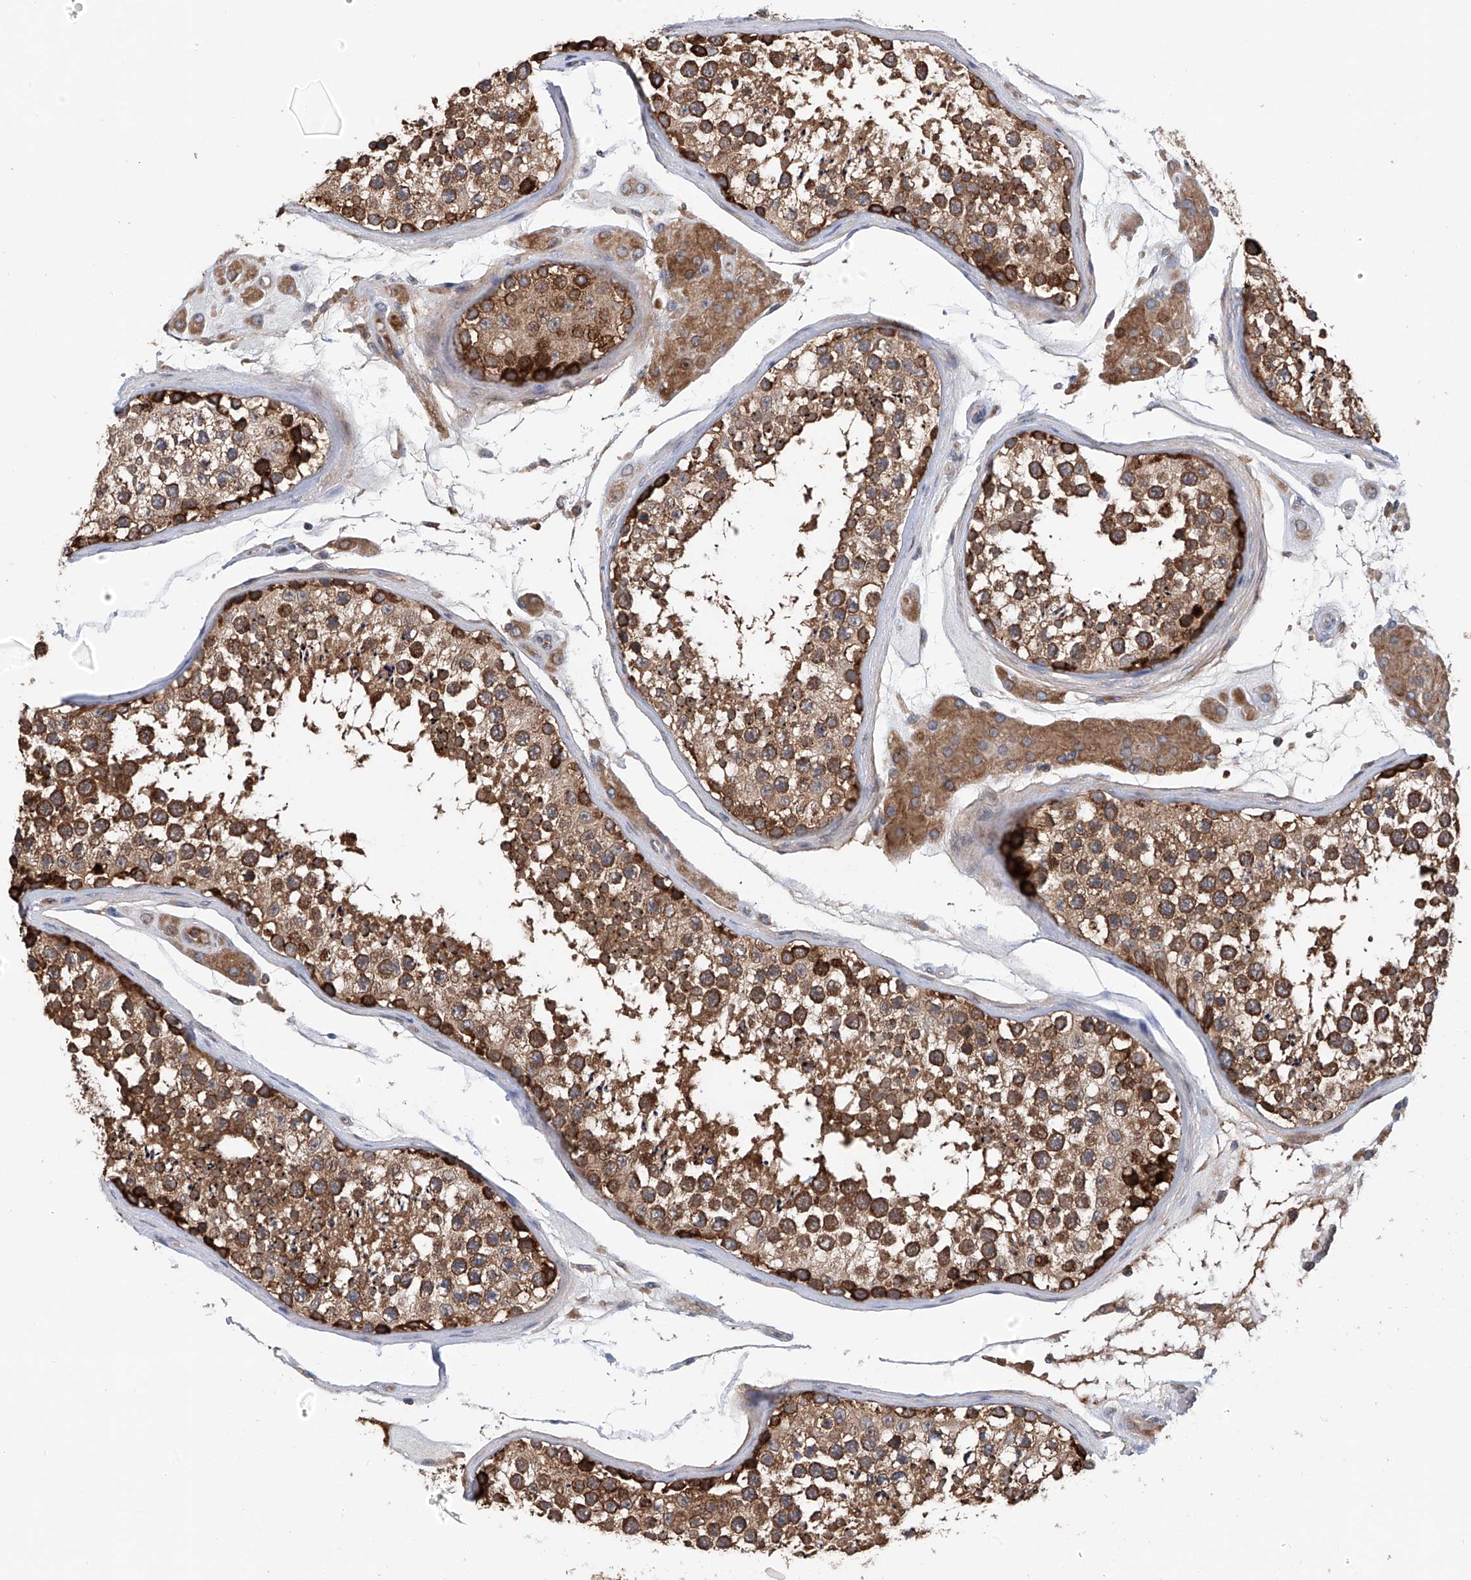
{"staining": {"intensity": "strong", "quantity": ">75%", "location": "cytoplasmic/membranous"}, "tissue": "testis", "cell_type": "Cells in seminiferous ducts", "image_type": "normal", "snomed": [{"axis": "morphology", "description": "Normal tissue, NOS"}, {"axis": "topography", "description": "Testis"}], "caption": "DAB immunohistochemical staining of benign testis exhibits strong cytoplasmic/membranous protein expression in approximately >75% of cells in seminiferous ducts. Using DAB (3,3'-diaminobenzidine) (brown) and hematoxylin (blue) stains, captured at high magnification using brightfield microscopy.", "gene": "NUDT17", "patient": {"sex": "male", "age": 46}}